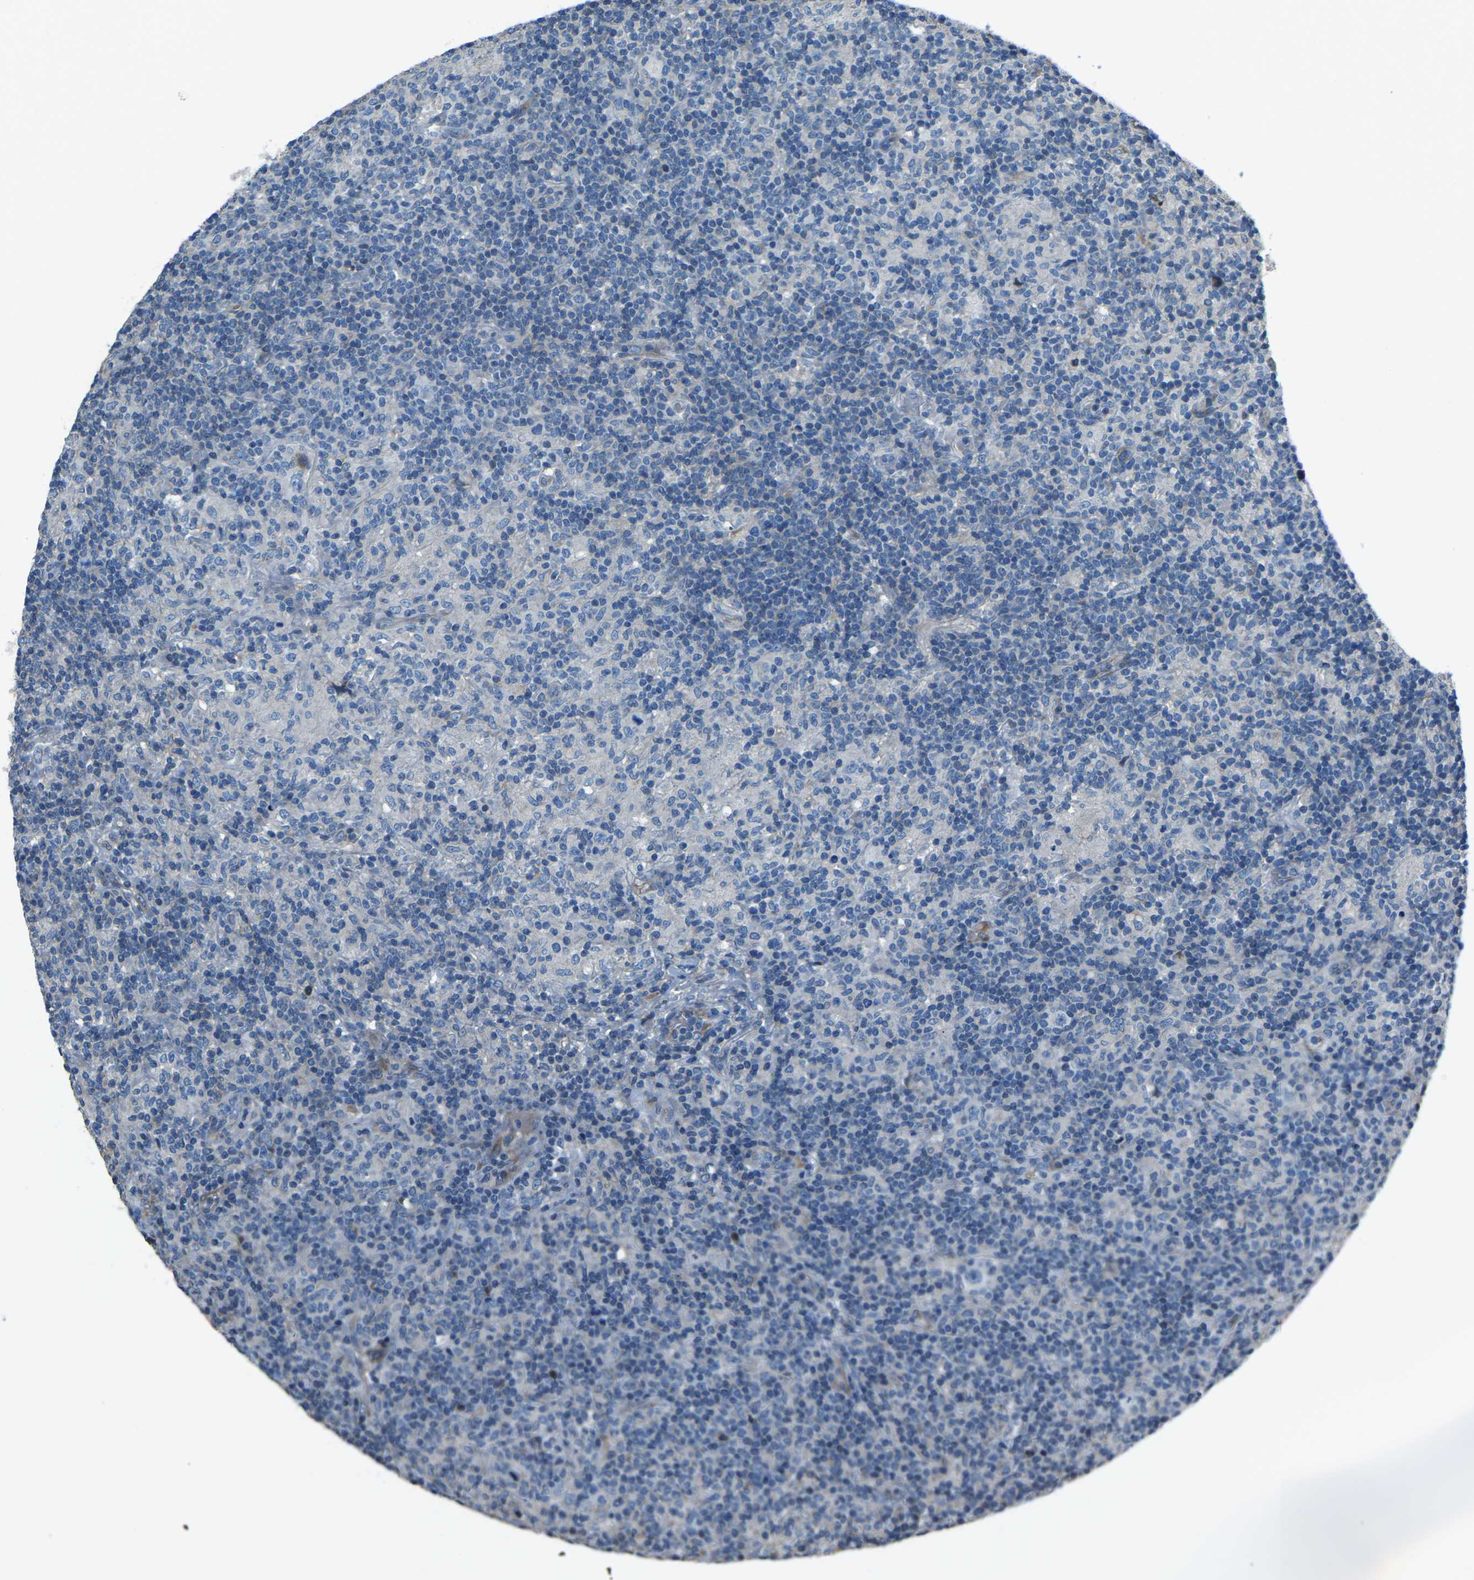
{"staining": {"intensity": "negative", "quantity": "none", "location": "none"}, "tissue": "lymphoma", "cell_type": "Tumor cells", "image_type": "cancer", "snomed": [{"axis": "morphology", "description": "Hodgkin's disease, NOS"}, {"axis": "topography", "description": "Lymph node"}], "caption": "A histopathology image of lymphoma stained for a protein shows no brown staining in tumor cells.", "gene": "COL3A1", "patient": {"sex": "male", "age": 70}}